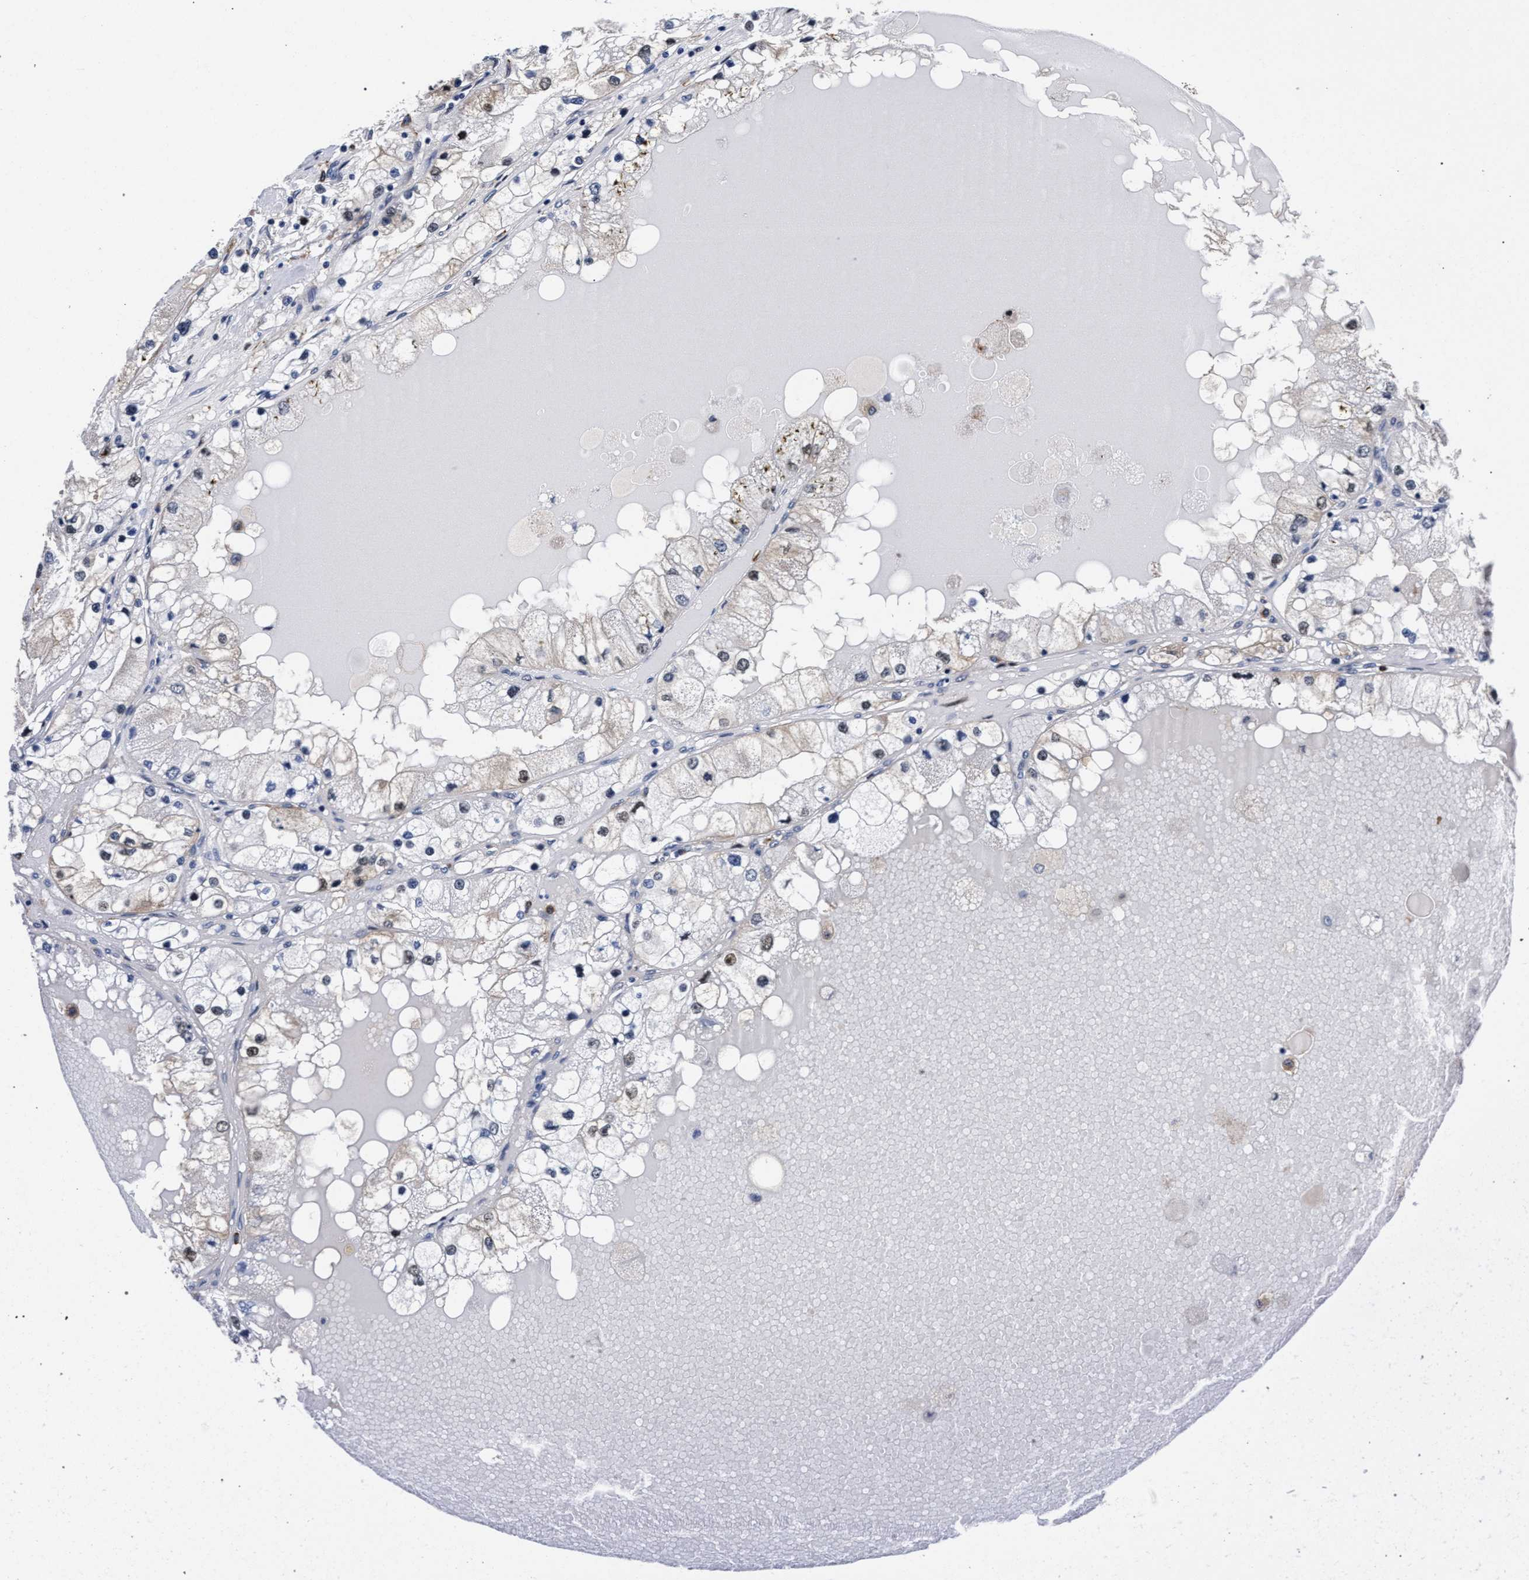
{"staining": {"intensity": "weak", "quantity": "<25%", "location": "nuclear"}, "tissue": "renal cancer", "cell_type": "Tumor cells", "image_type": "cancer", "snomed": [{"axis": "morphology", "description": "Adenocarcinoma, NOS"}, {"axis": "topography", "description": "Kidney"}], "caption": "The photomicrograph exhibits no staining of tumor cells in renal cancer.", "gene": "ZNF462", "patient": {"sex": "male", "age": 68}}